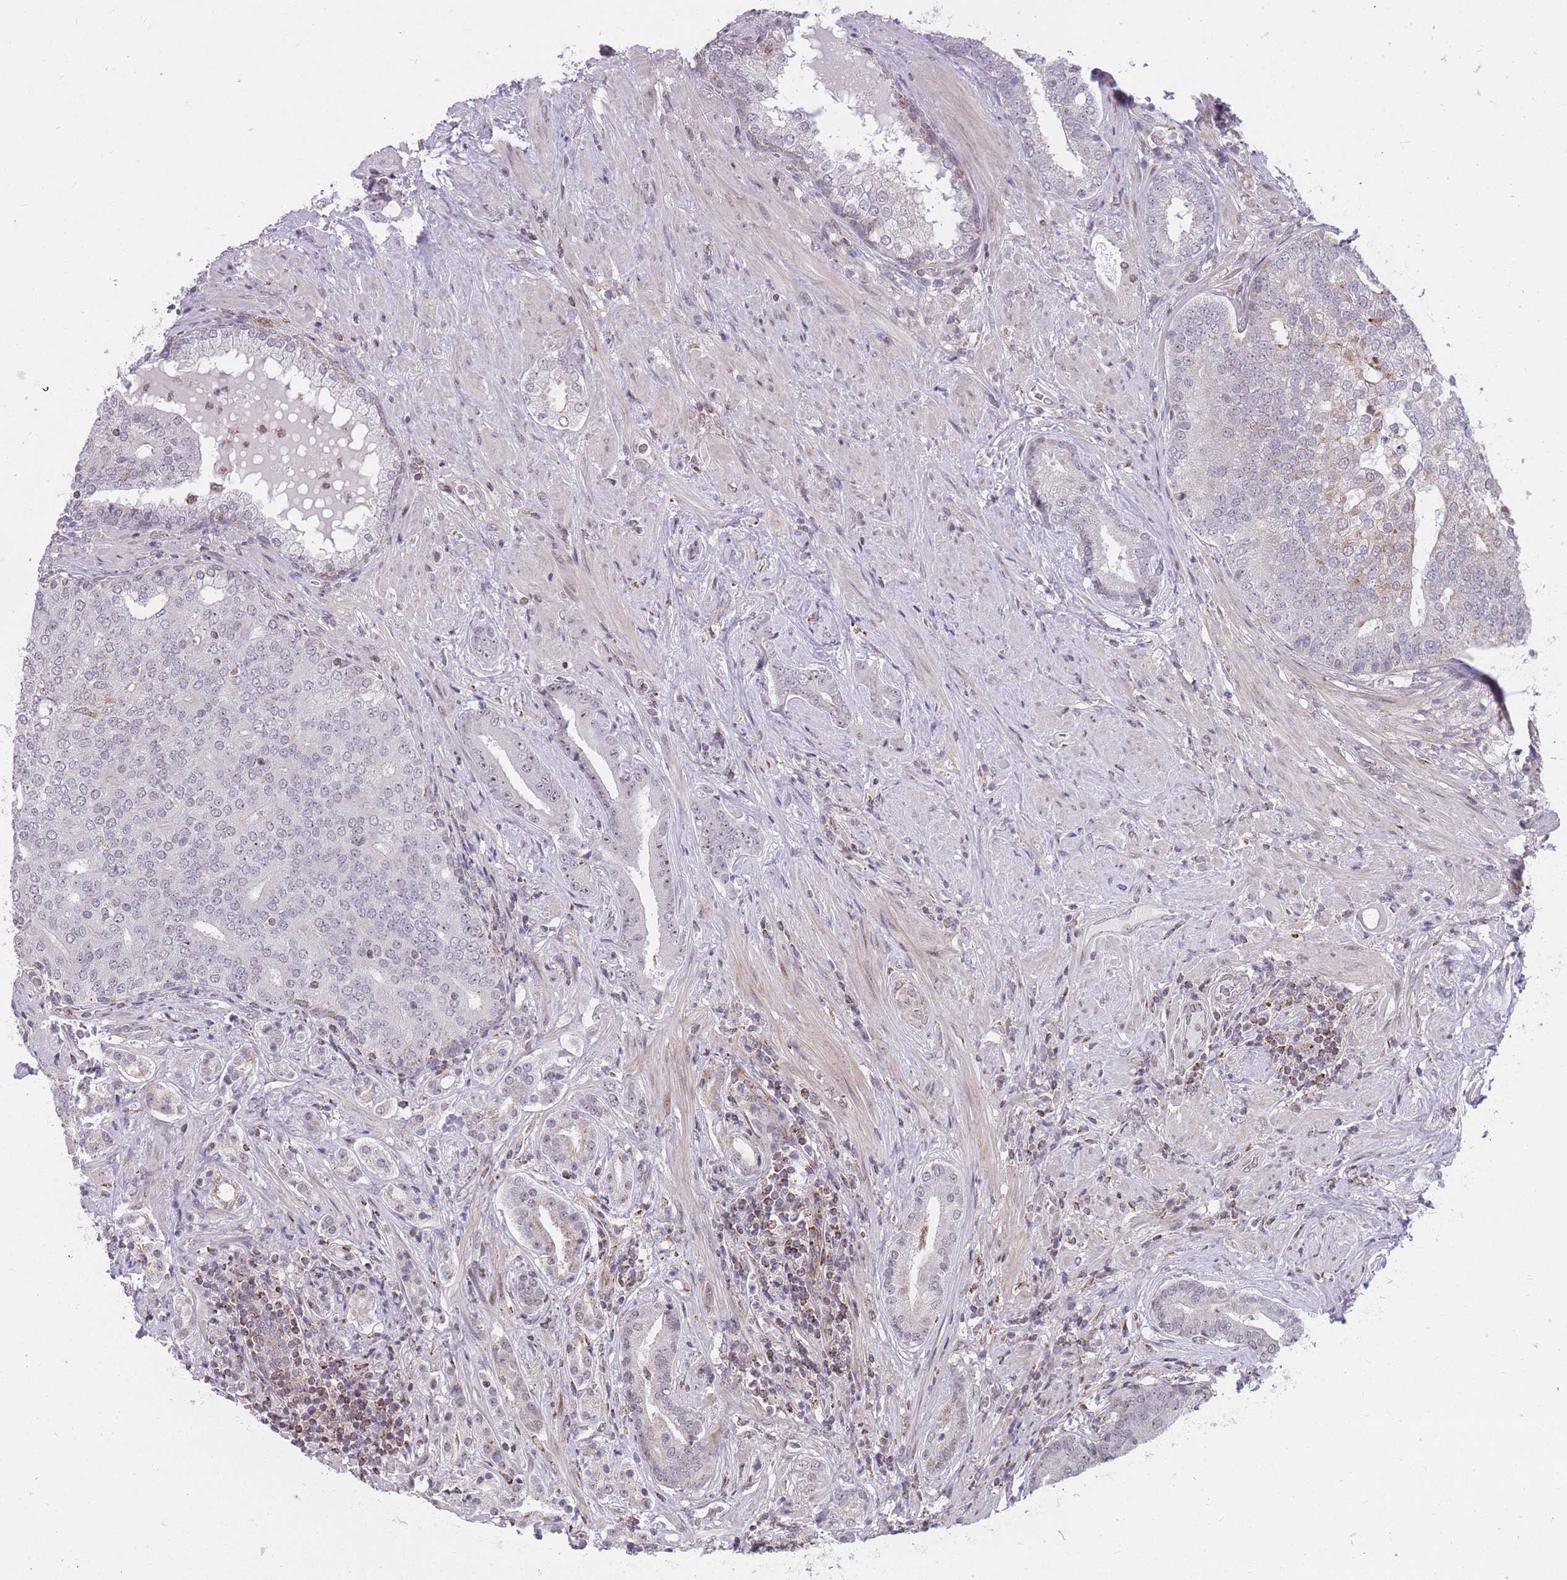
{"staining": {"intensity": "negative", "quantity": "none", "location": "none"}, "tissue": "prostate cancer", "cell_type": "Tumor cells", "image_type": "cancer", "snomed": [{"axis": "morphology", "description": "Adenocarcinoma, High grade"}, {"axis": "topography", "description": "Prostate"}], "caption": "Tumor cells show no significant protein expression in prostate cancer (high-grade adenocarcinoma). Brightfield microscopy of immunohistochemistry (IHC) stained with DAB (3,3'-diaminobenzidine) (brown) and hematoxylin (blue), captured at high magnification.", "gene": "DPYSL4", "patient": {"sex": "male", "age": 55}}